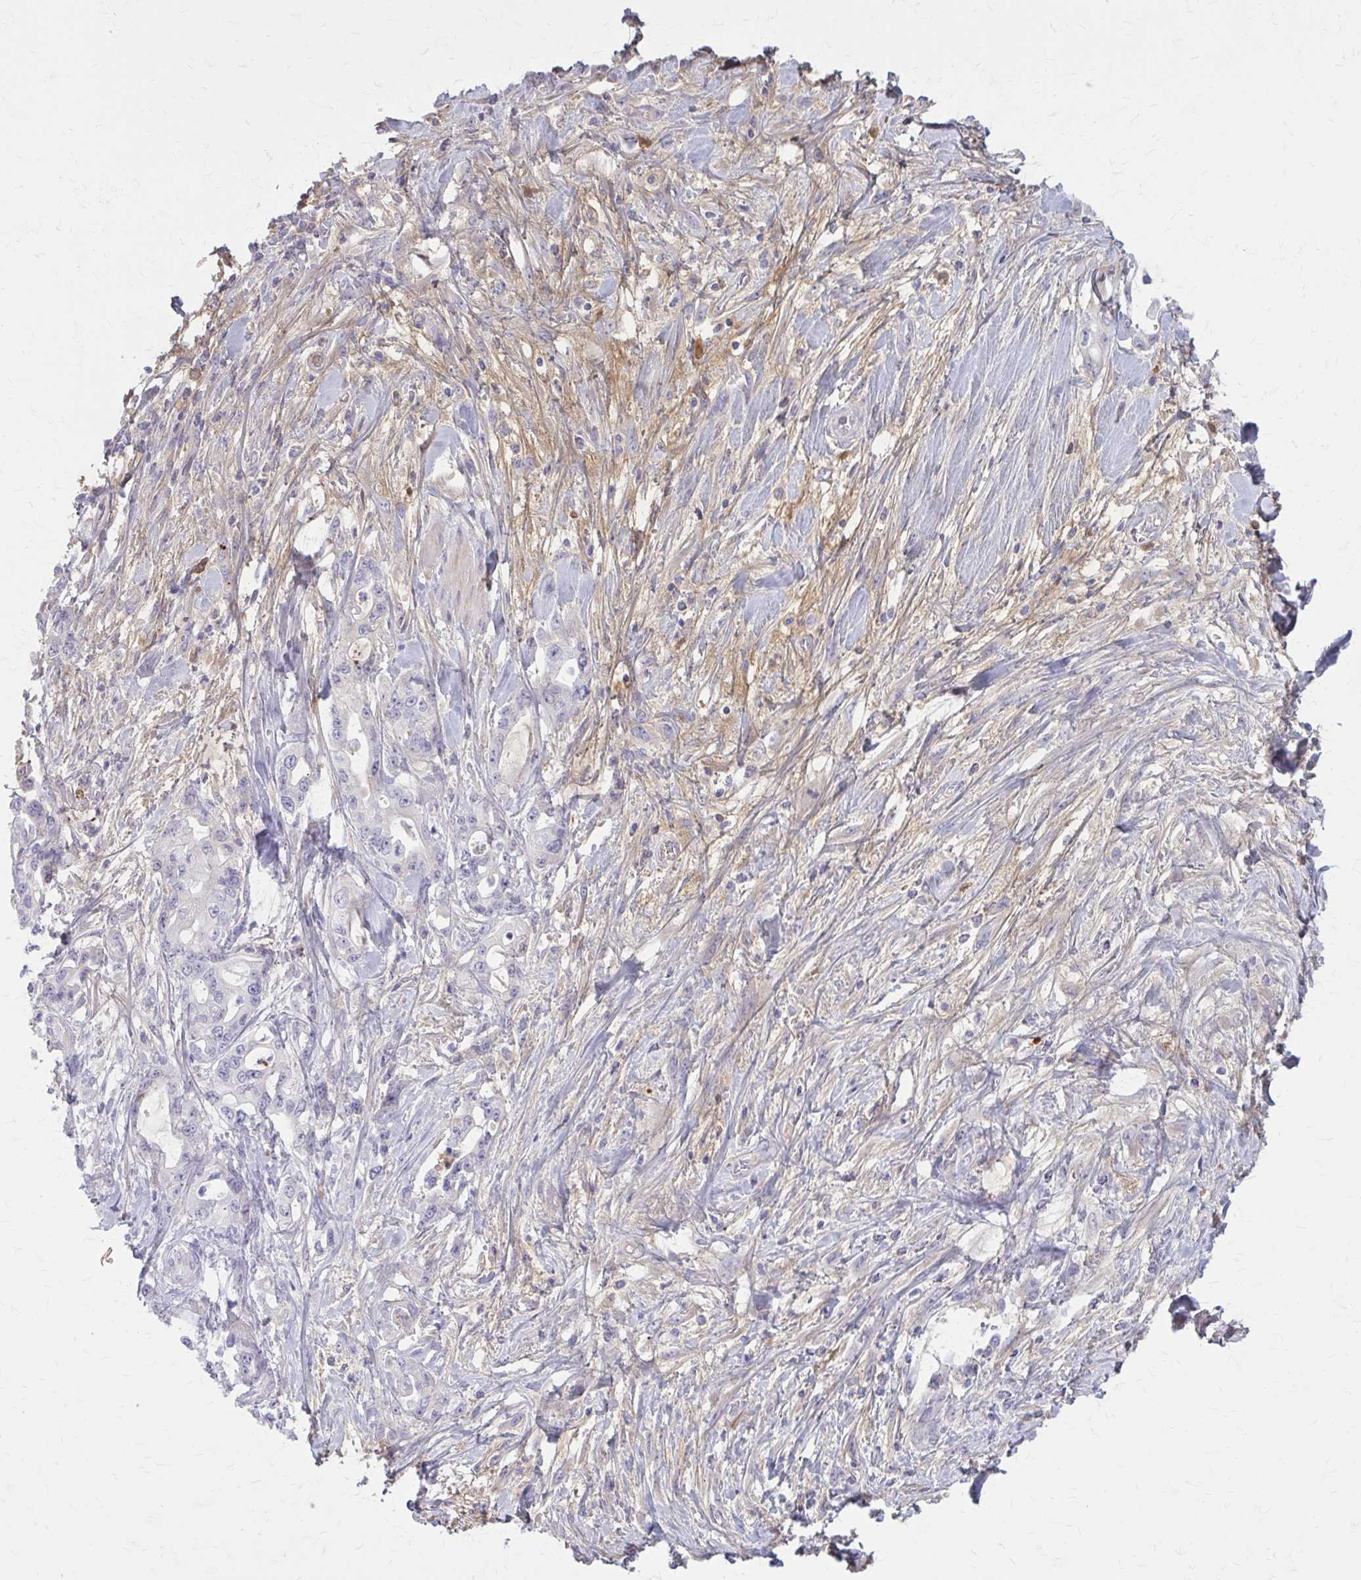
{"staining": {"intensity": "negative", "quantity": "none", "location": "none"}, "tissue": "pancreatic cancer", "cell_type": "Tumor cells", "image_type": "cancer", "snomed": [{"axis": "morphology", "description": "Adenocarcinoma, NOS"}, {"axis": "topography", "description": "Pancreas"}], "caption": "A histopathology image of human pancreatic adenocarcinoma is negative for staining in tumor cells. (DAB (3,3'-diaminobenzidine) immunohistochemistry with hematoxylin counter stain).", "gene": "SERPIND1", "patient": {"sex": "female", "age": 61}}